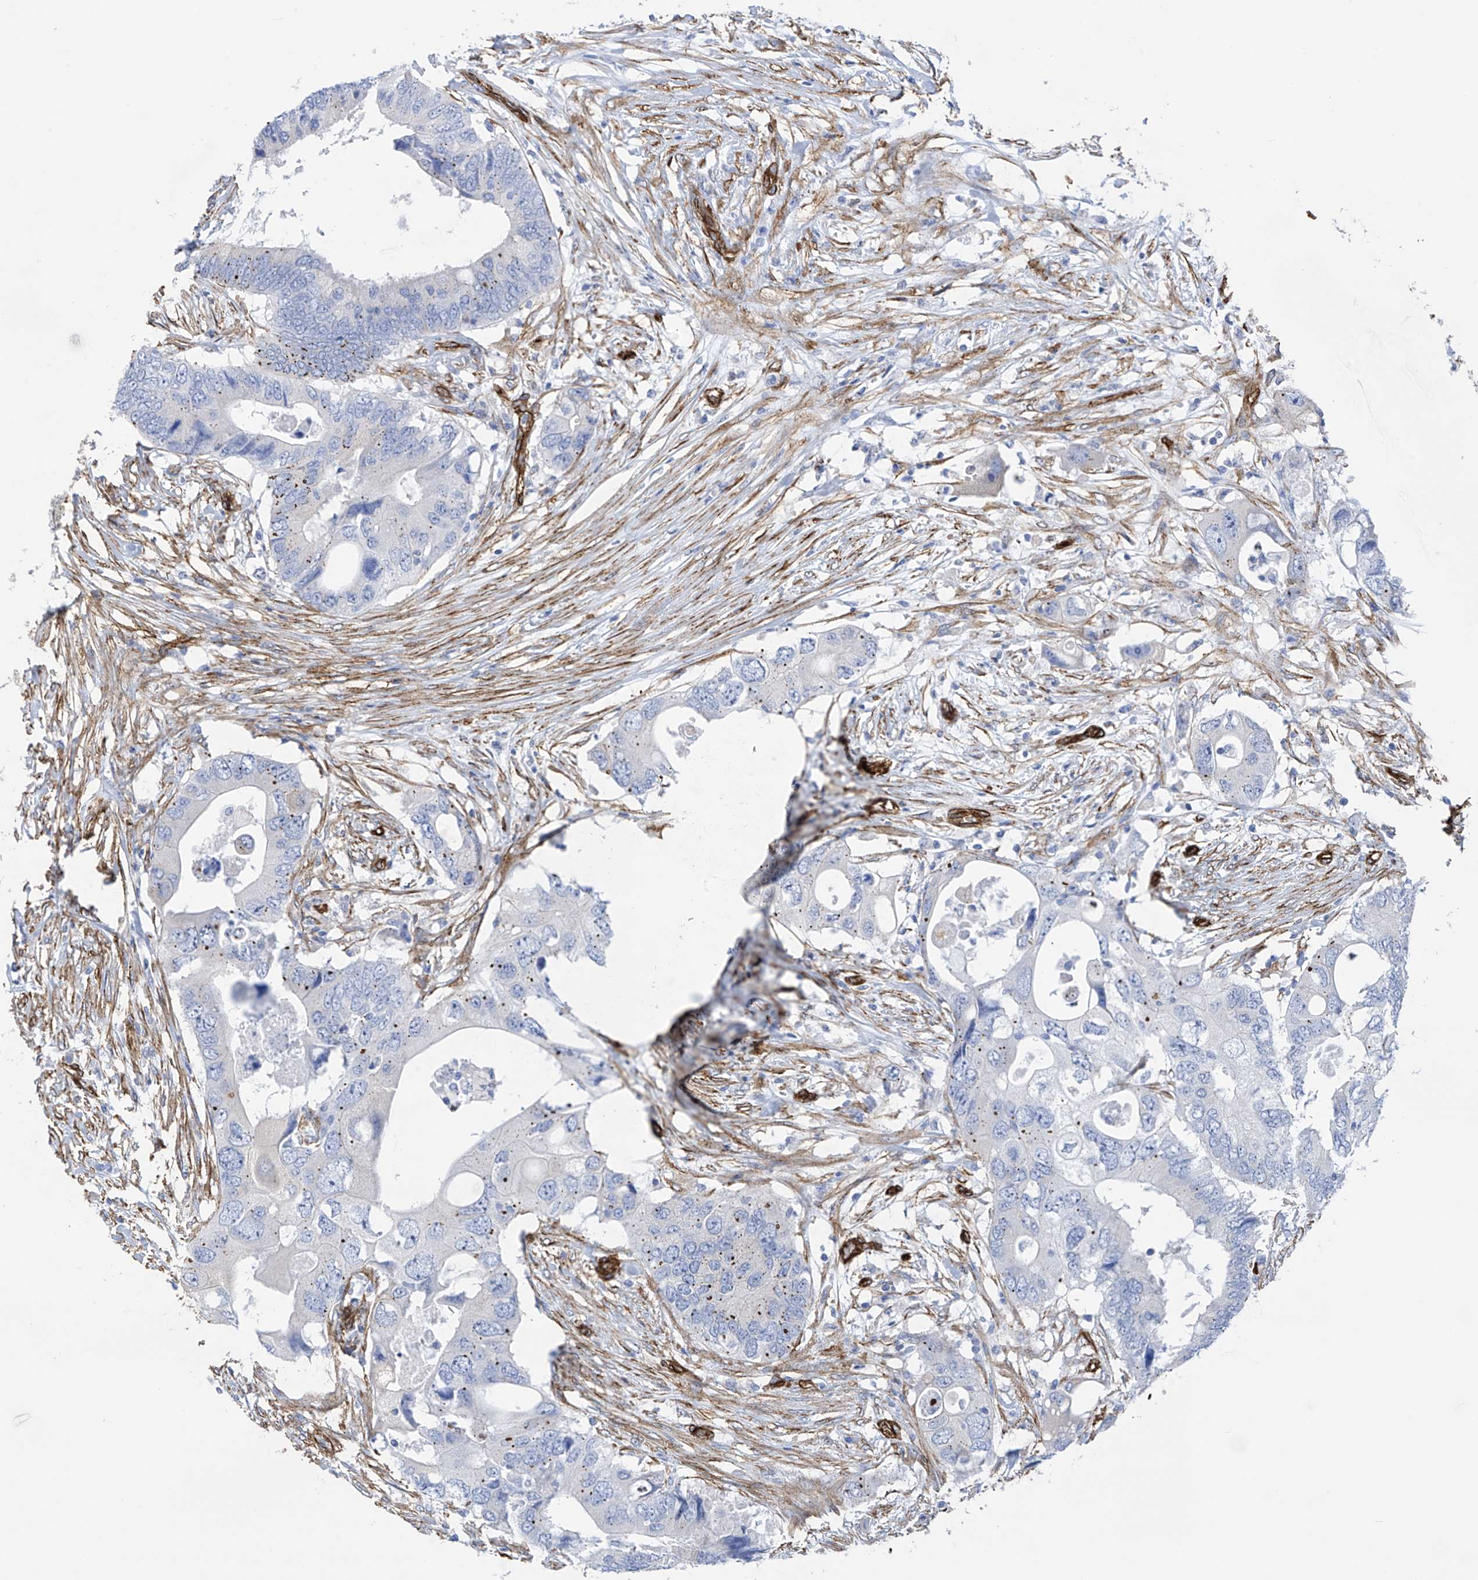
{"staining": {"intensity": "negative", "quantity": "none", "location": "none"}, "tissue": "colorectal cancer", "cell_type": "Tumor cells", "image_type": "cancer", "snomed": [{"axis": "morphology", "description": "Adenocarcinoma, NOS"}, {"axis": "topography", "description": "Colon"}], "caption": "High power microscopy image of an IHC image of colorectal adenocarcinoma, revealing no significant expression in tumor cells.", "gene": "UBTD1", "patient": {"sex": "male", "age": 71}}